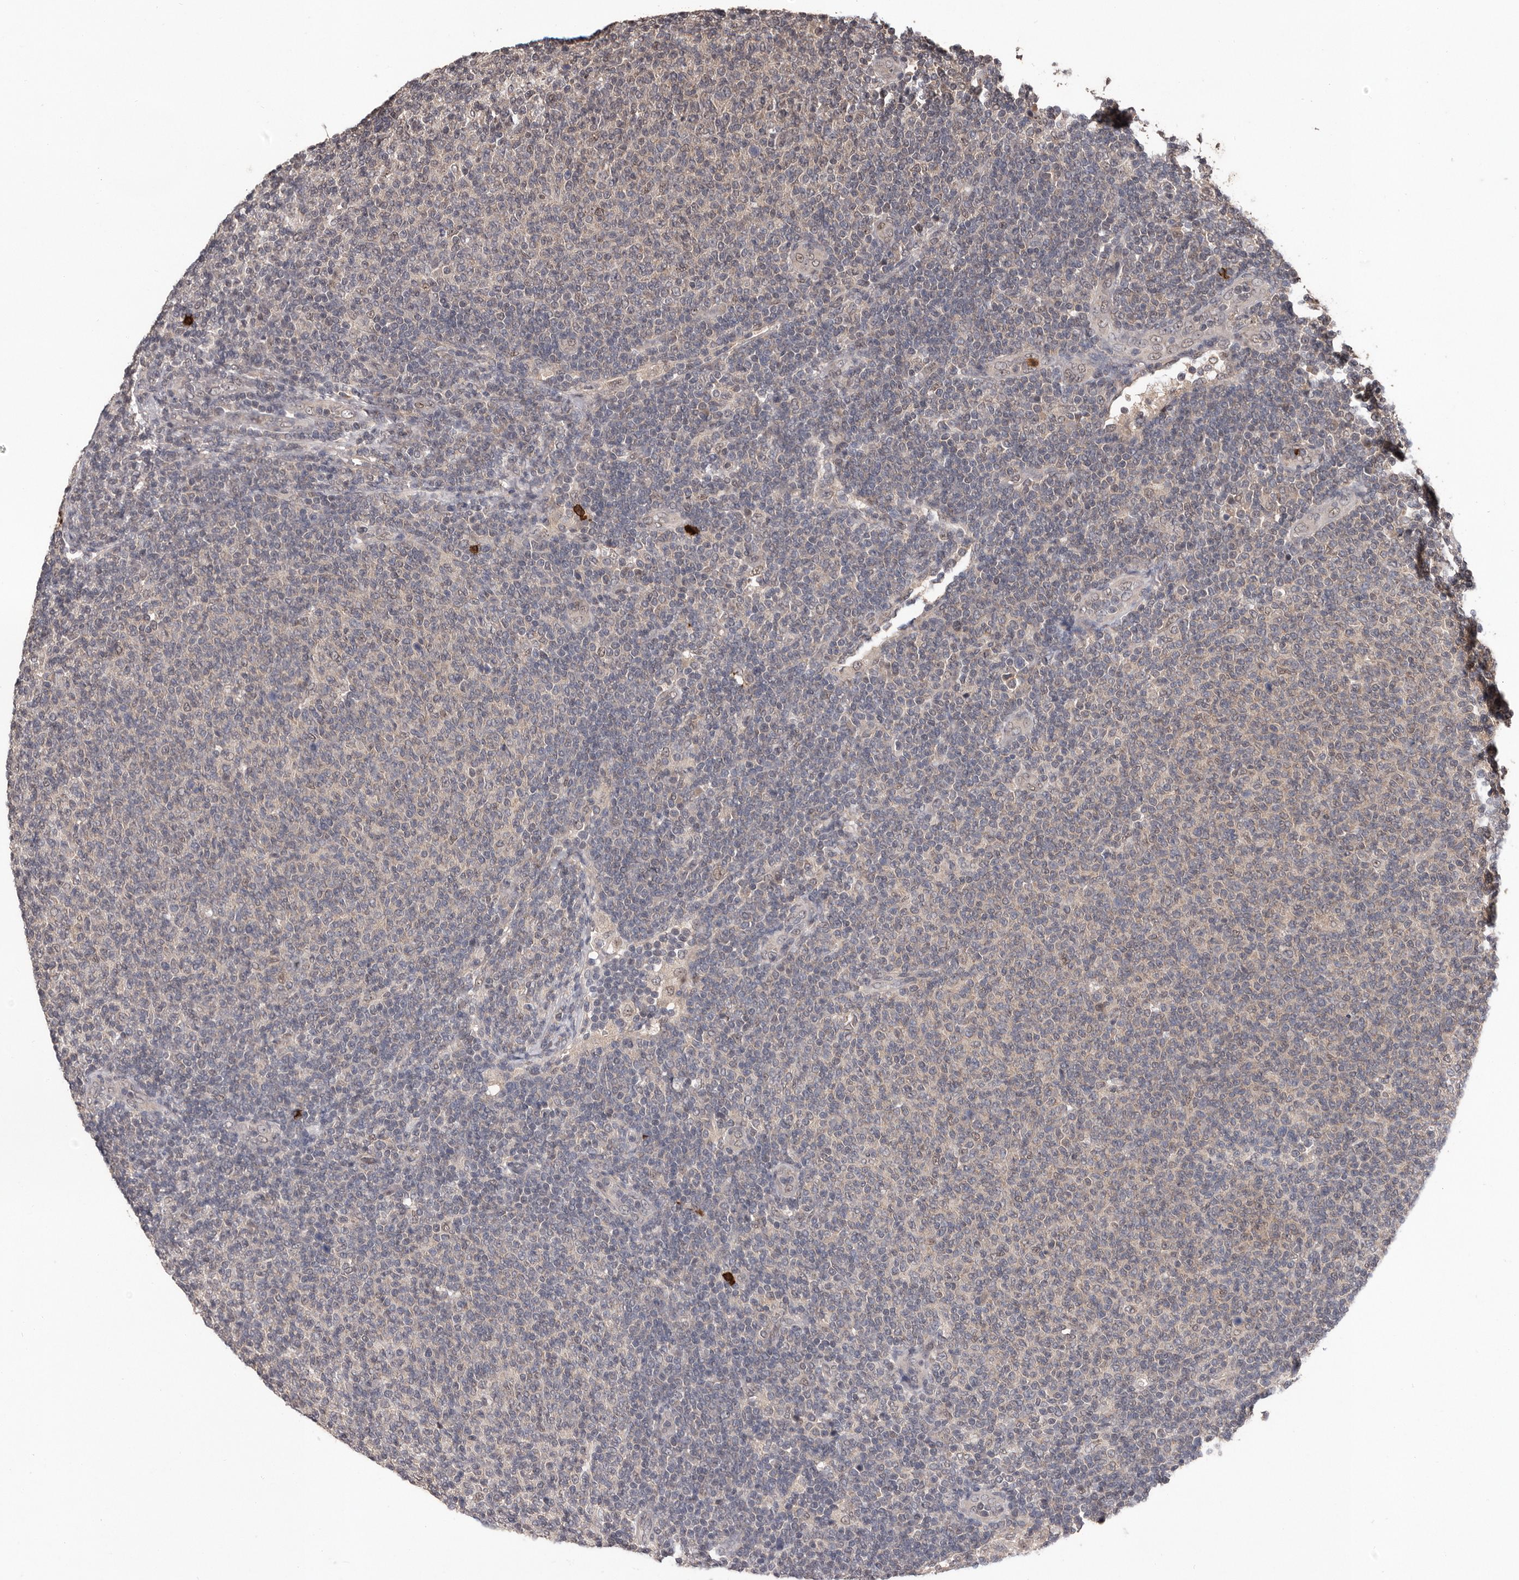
{"staining": {"intensity": "negative", "quantity": "none", "location": "none"}, "tissue": "lymphoma", "cell_type": "Tumor cells", "image_type": "cancer", "snomed": [{"axis": "morphology", "description": "Malignant lymphoma, non-Hodgkin's type, Low grade"}, {"axis": "topography", "description": "Lymph node"}], "caption": "High power microscopy micrograph of an IHC histopathology image of lymphoma, revealing no significant staining in tumor cells.", "gene": "VPS37A", "patient": {"sex": "male", "age": 66}}